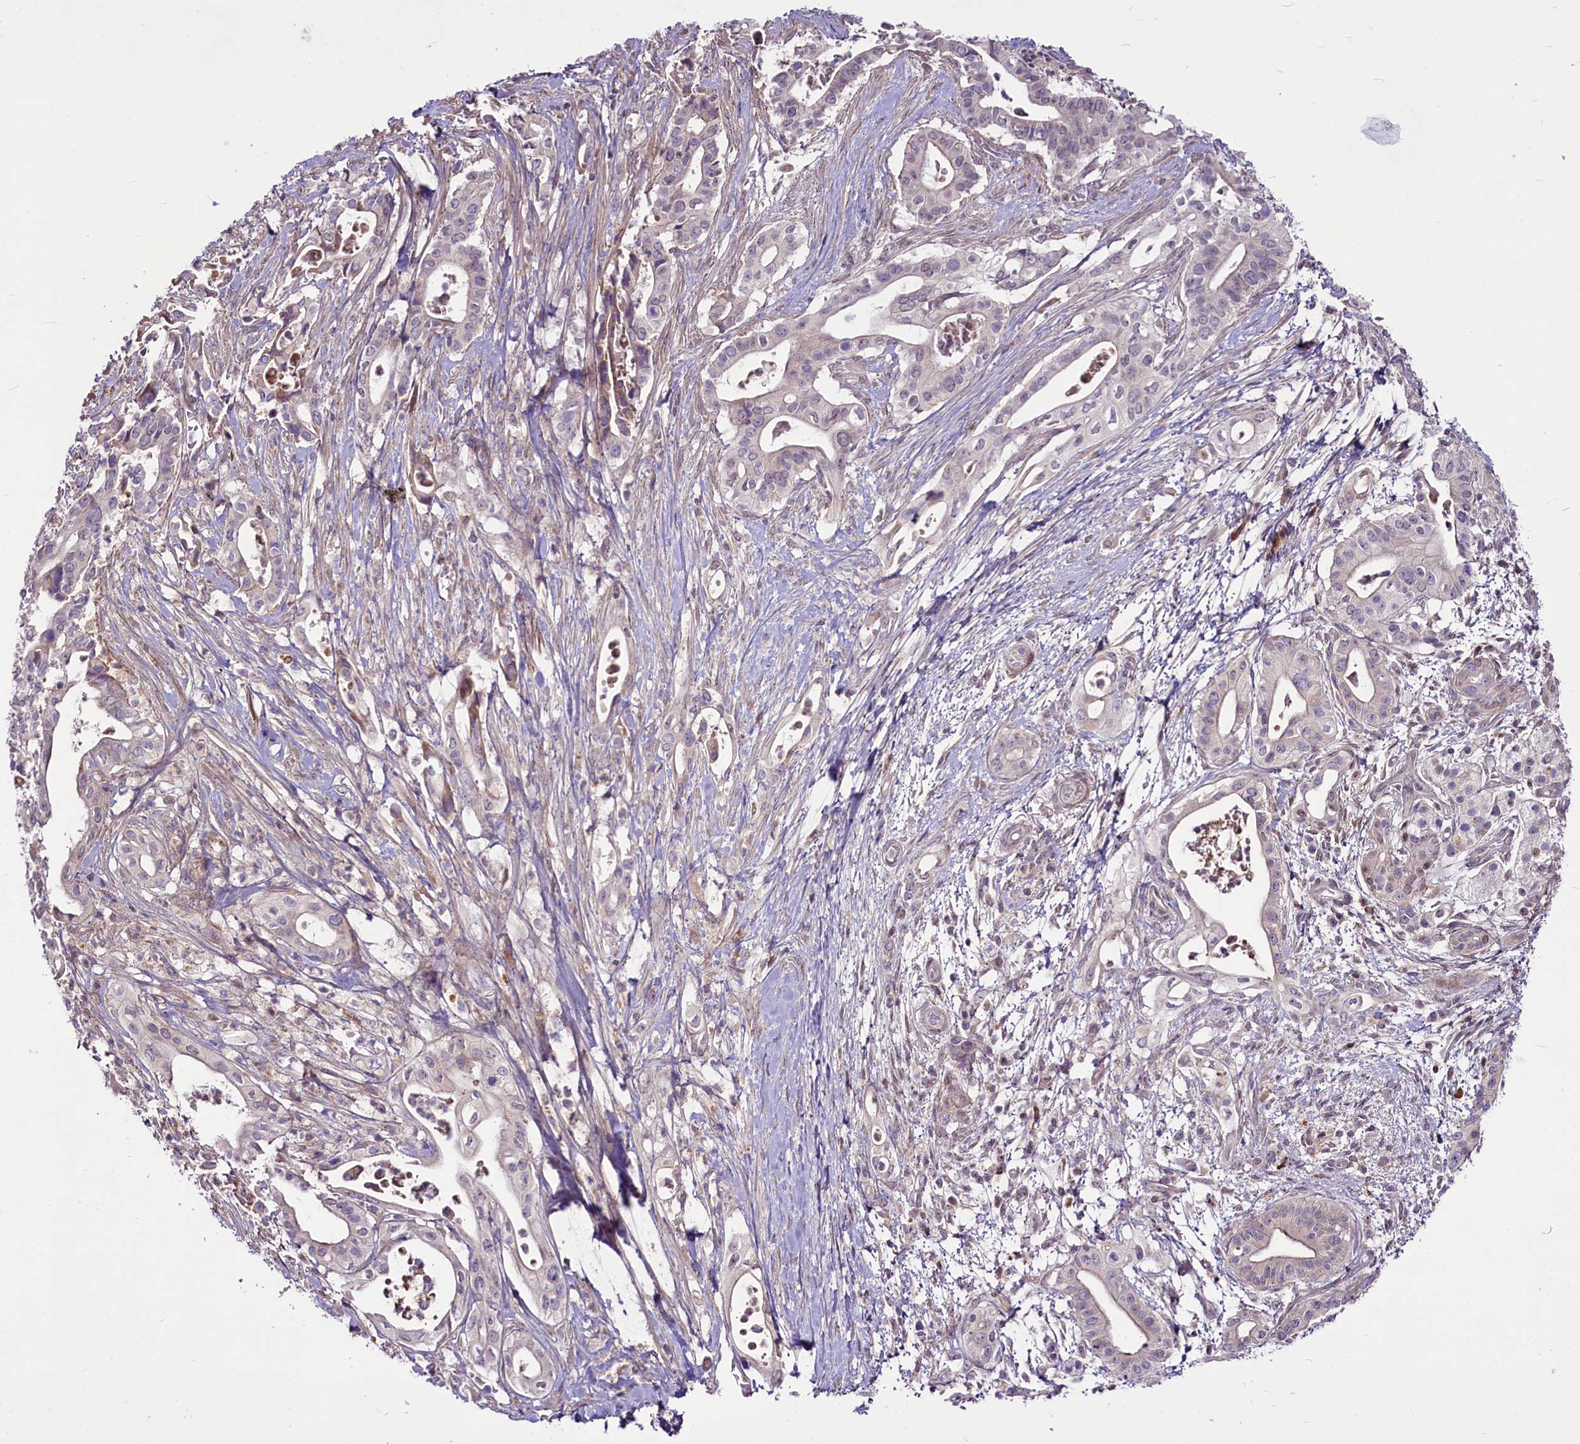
{"staining": {"intensity": "negative", "quantity": "none", "location": "none"}, "tissue": "pancreatic cancer", "cell_type": "Tumor cells", "image_type": "cancer", "snomed": [{"axis": "morphology", "description": "Adenocarcinoma, NOS"}, {"axis": "topography", "description": "Pancreas"}], "caption": "This is an immunohistochemistry (IHC) histopathology image of human pancreatic cancer. There is no positivity in tumor cells.", "gene": "RSBN1", "patient": {"sex": "female", "age": 77}}